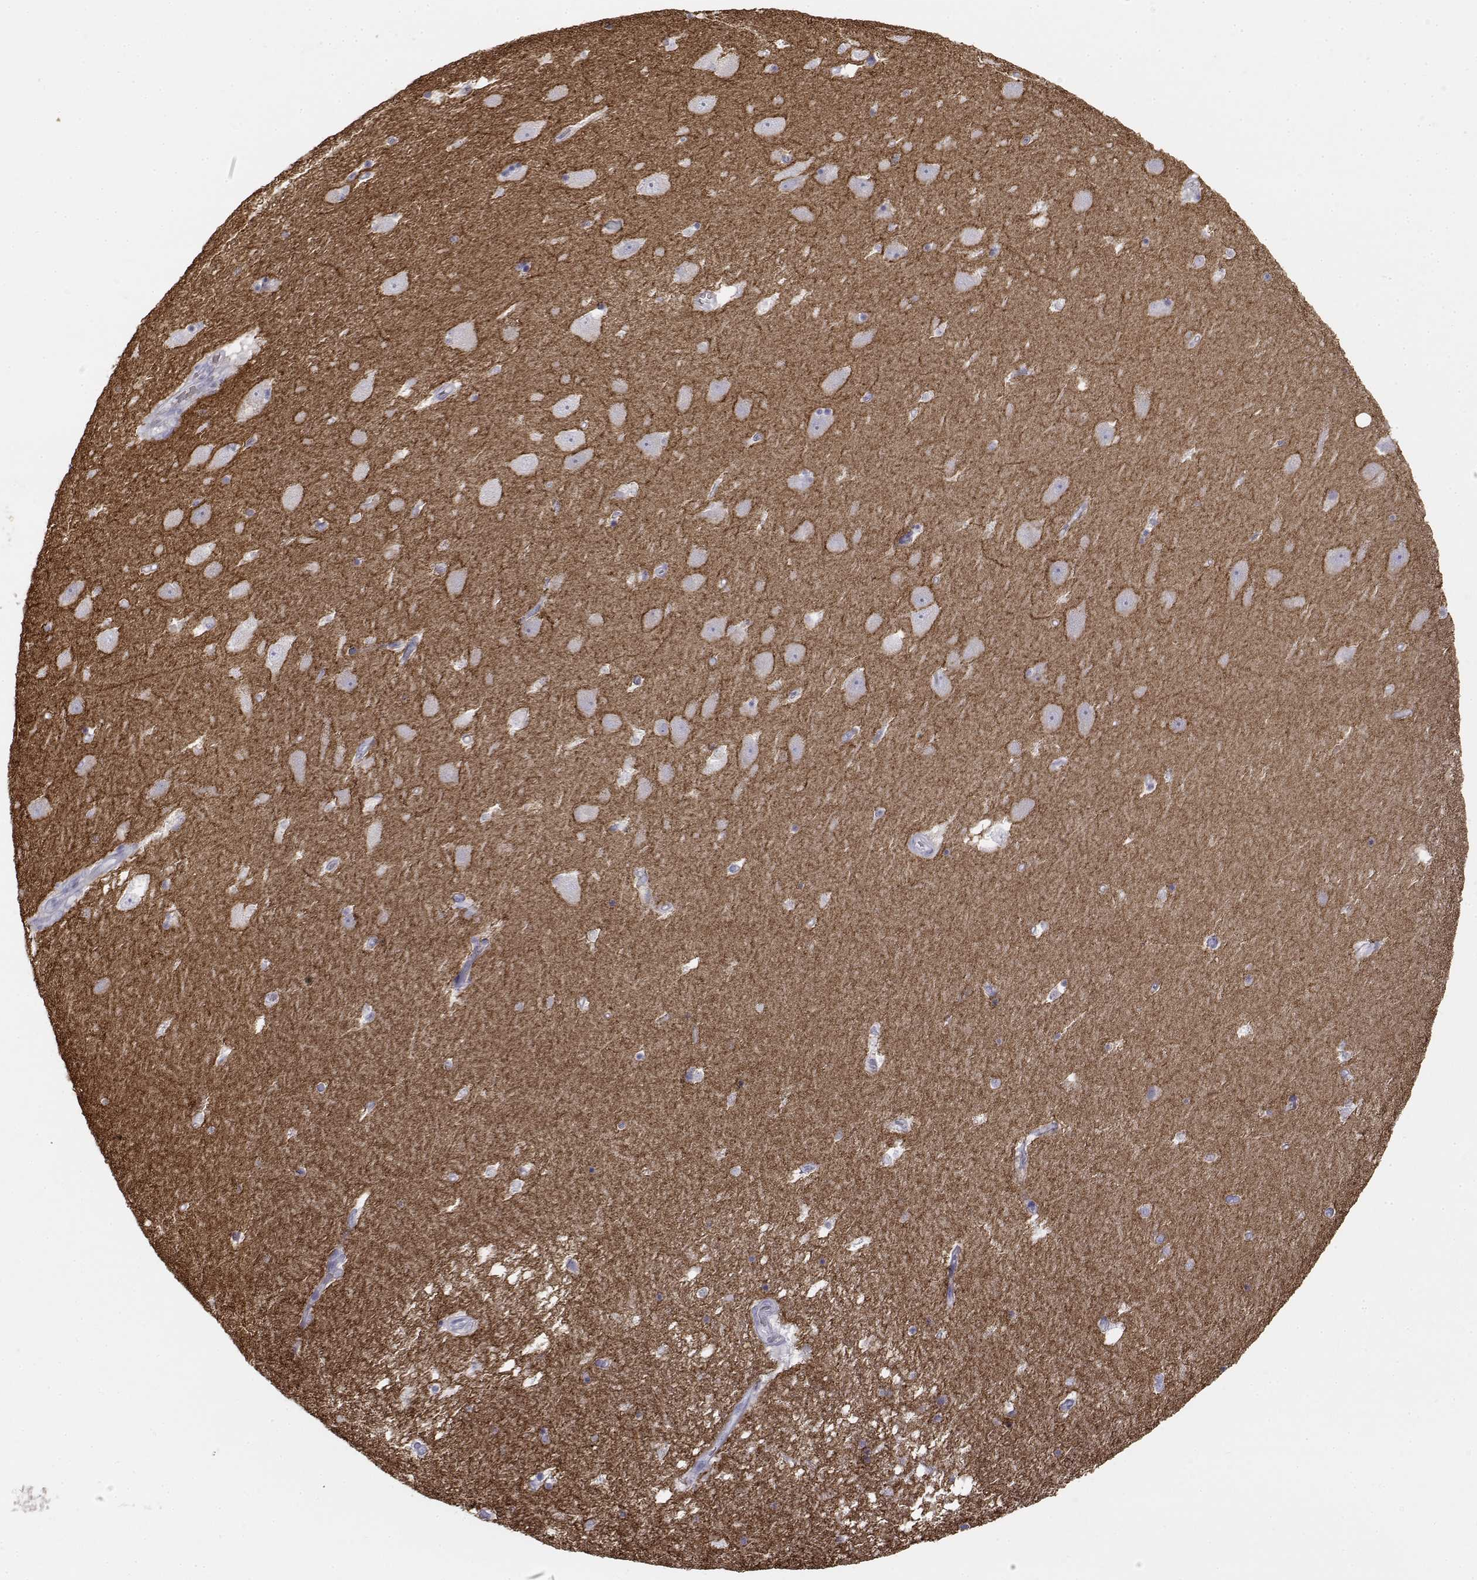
{"staining": {"intensity": "negative", "quantity": "none", "location": "none"}, "tissue": "hippocampus", "cell_type": "Glial cells", "image_type": "normal", "snomed": [{"axis": "morphology", "description": "Normal tissue, NOS"}, {"axis": "topography", "description": "Hippocampus"}], "caption": "Protein analysis of normal hippocampus exhibits no significant expression in glial cells. Nuclei are stained in blue.", "gene": "CADM1", "patient": {"sex": "male", "age": 58}}